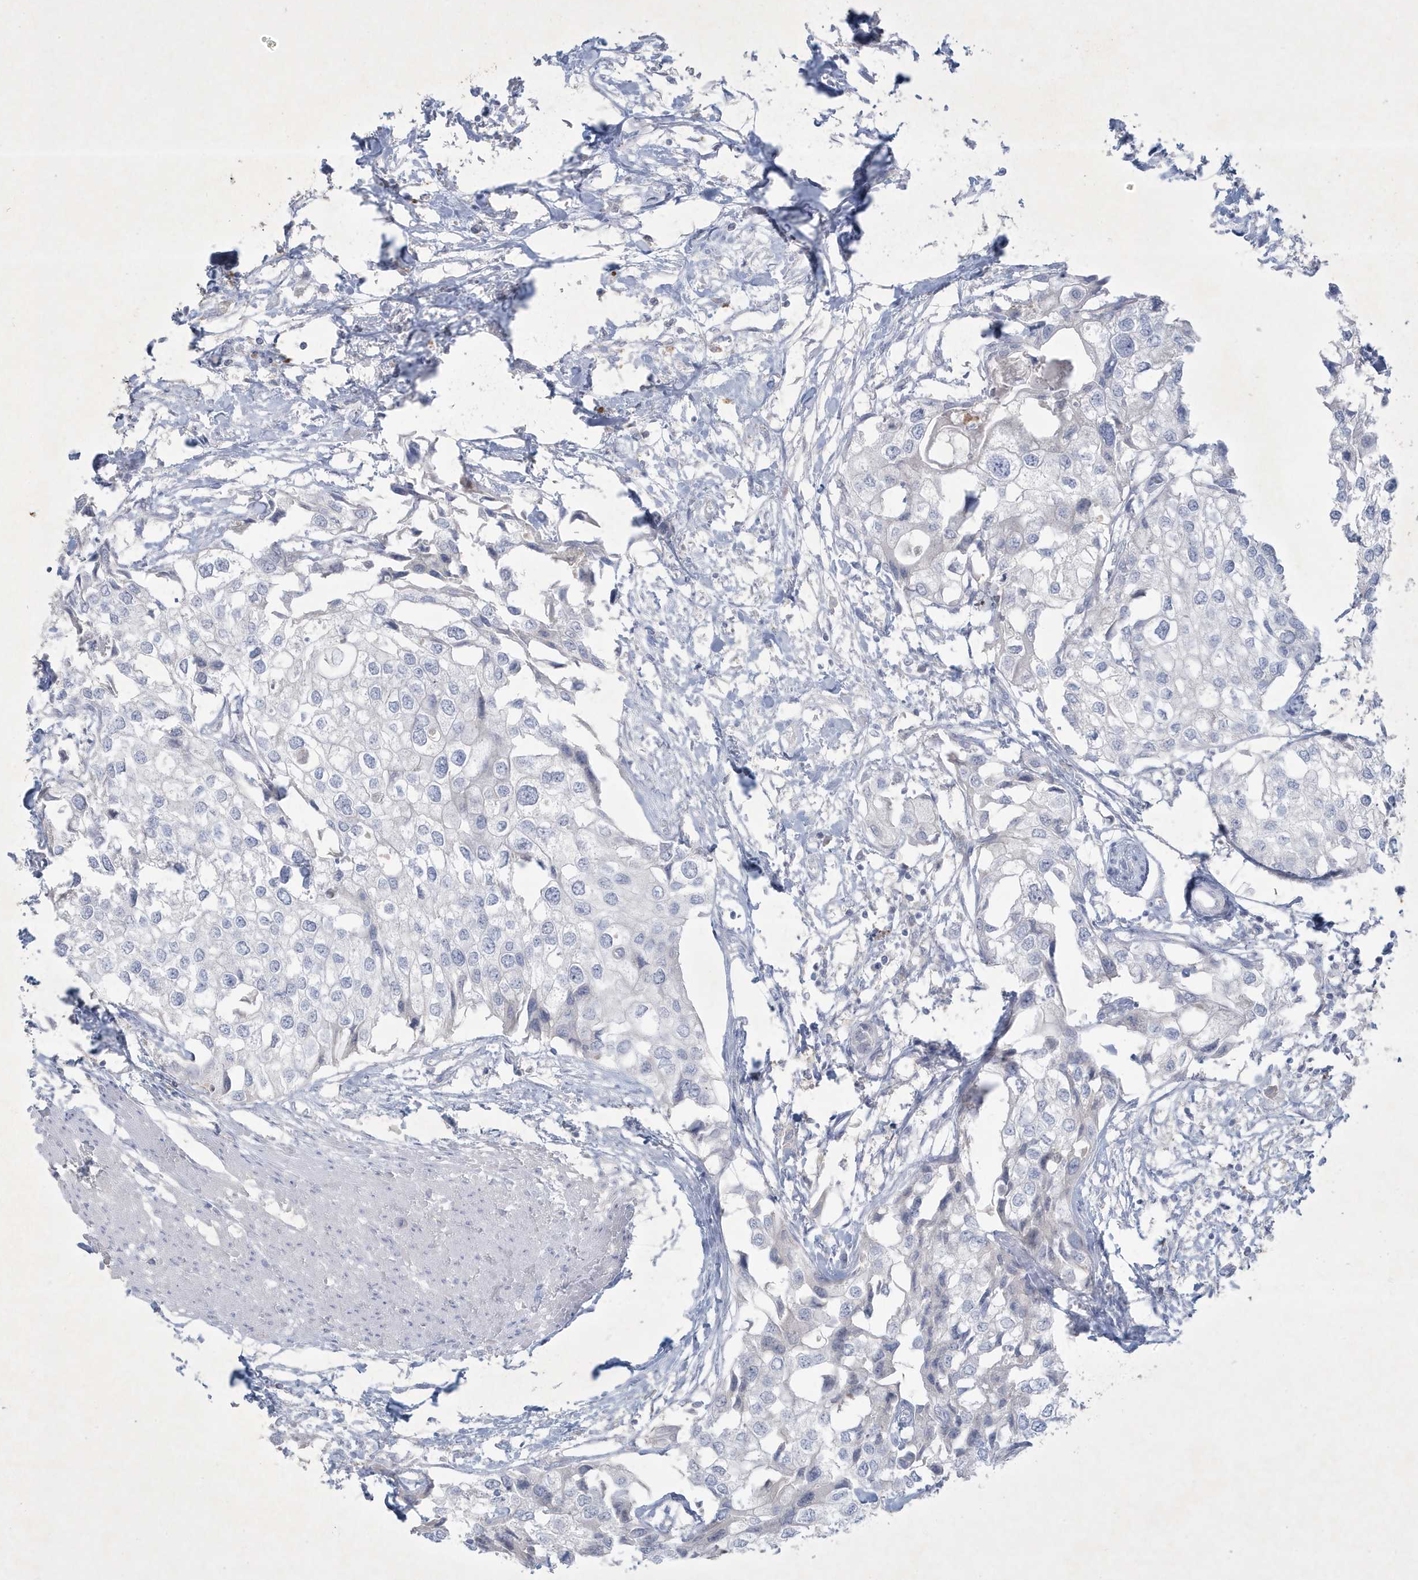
{"staining": {"intensity": "negative", "quantity": "none", "location": "none"}, "tissue": "urothelial cancer", "cell_type": "Tumor cells", "image_type": "cancer", "snomed": [{"axis": "morphology", "description": "Urothelial carcinoma, High grade"}, {"axis": "topography", "description": "Urinary bladder"}], "caption": "This is a photomicrograph of immunohistochemistry (IHC) staining of urothelial cancer, which shows no expression in tumor cells. (DAB immunohistochemistry visualized using brightfield microscopy, high magnification).", "gene": "CCDC24", "patient": {"sex": "male", "age": 64}}